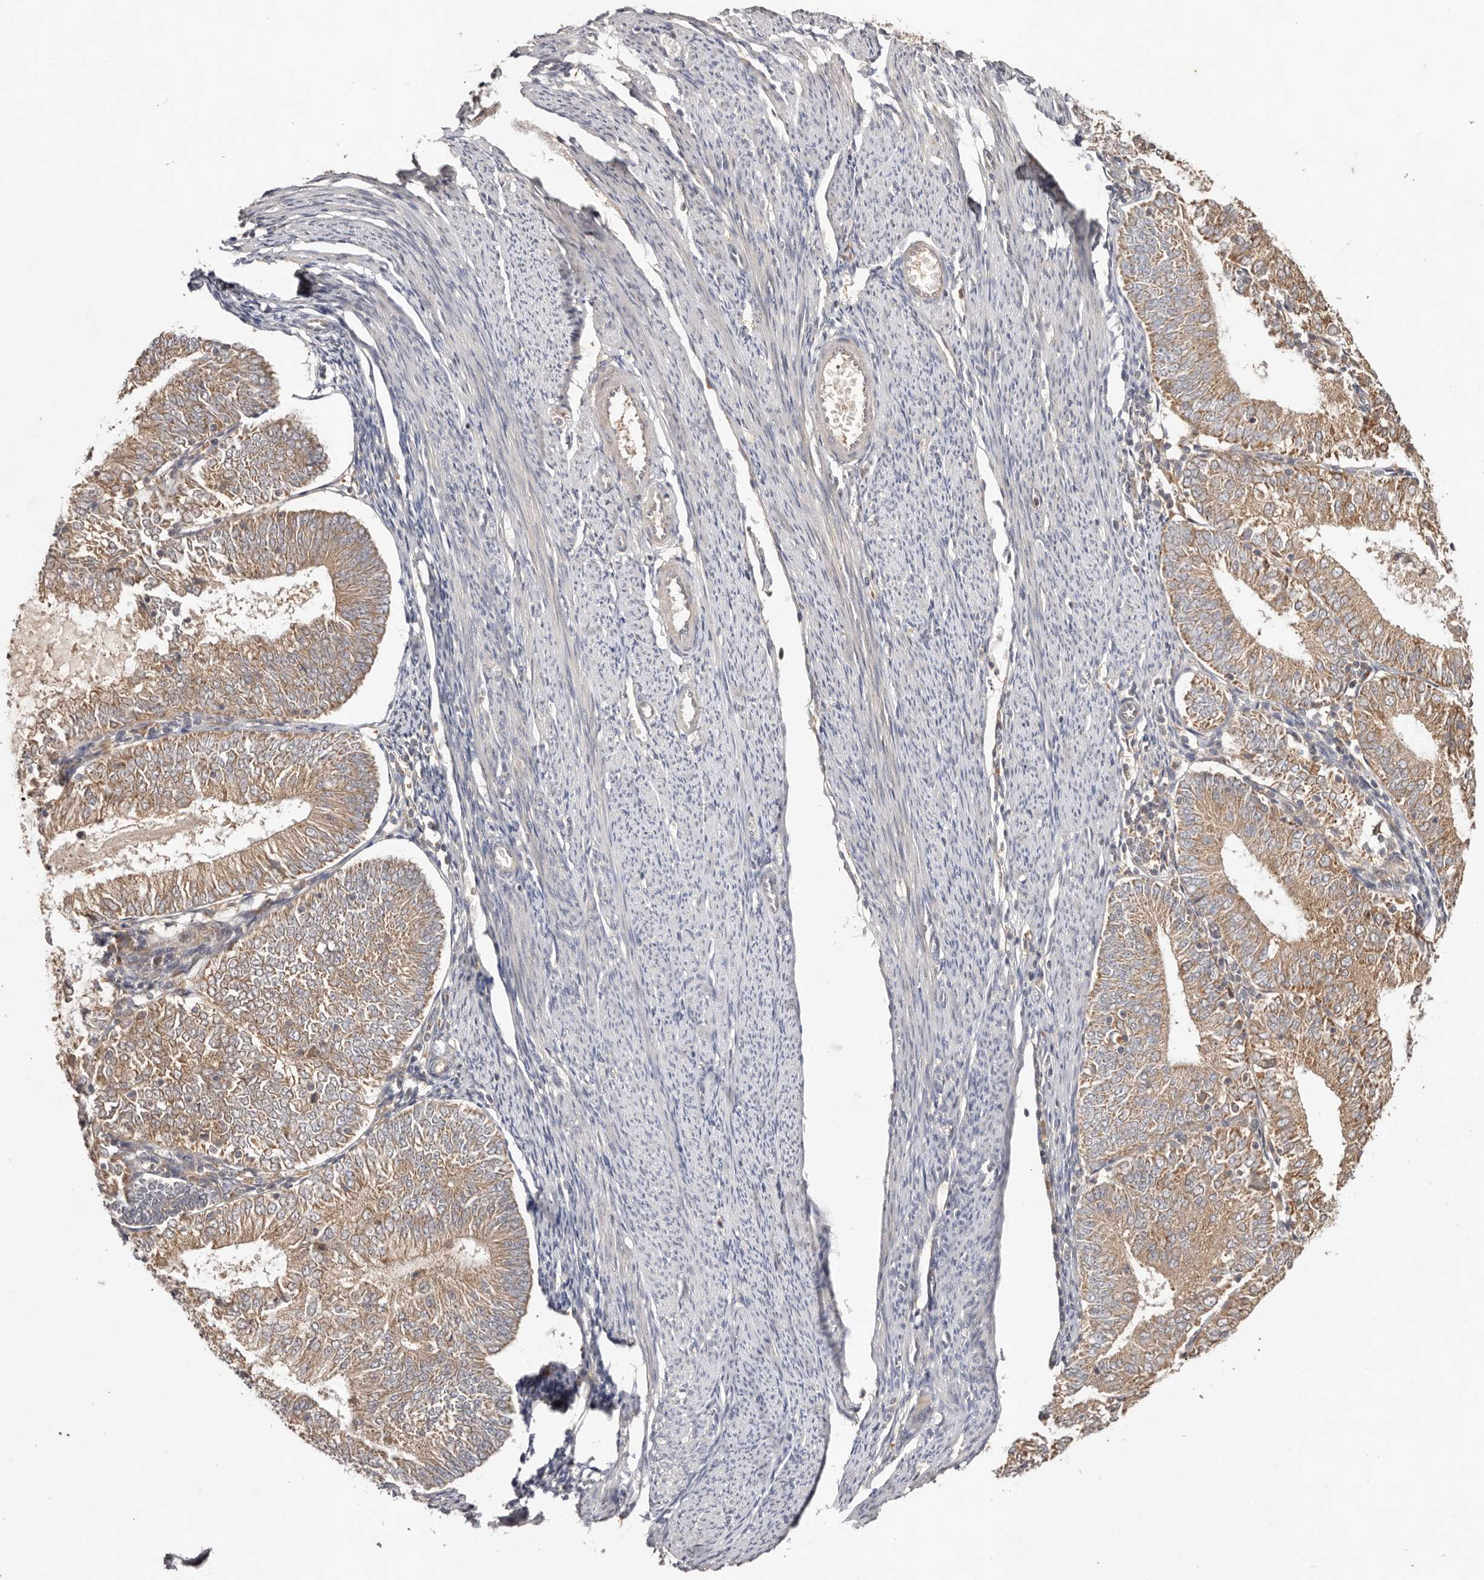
{"staining": {"intensity": "weak", "quantity": ">75%", "location": "cytoplasmic/membranous"}, "tissue": "endometrial cancer", "cell_type": "Tumor cells", "image_type": "cancer", "snomed": [{"axis": "morphology", "description": "Adenocarcinoma, NOS"}, {"axis": "topography", "description": "Endometrium"}], "caption": "Protein analysis of adenocarcinoma (endometrial) tissue exhibits weak cytoplasmic/membranous positivity in approximately >75% of tumor cells. (DAB IHC, brown staining for protein, blue staining for nuclei).", "gene": "PKIB", "patient": {"sex": "female", "age": 57}}